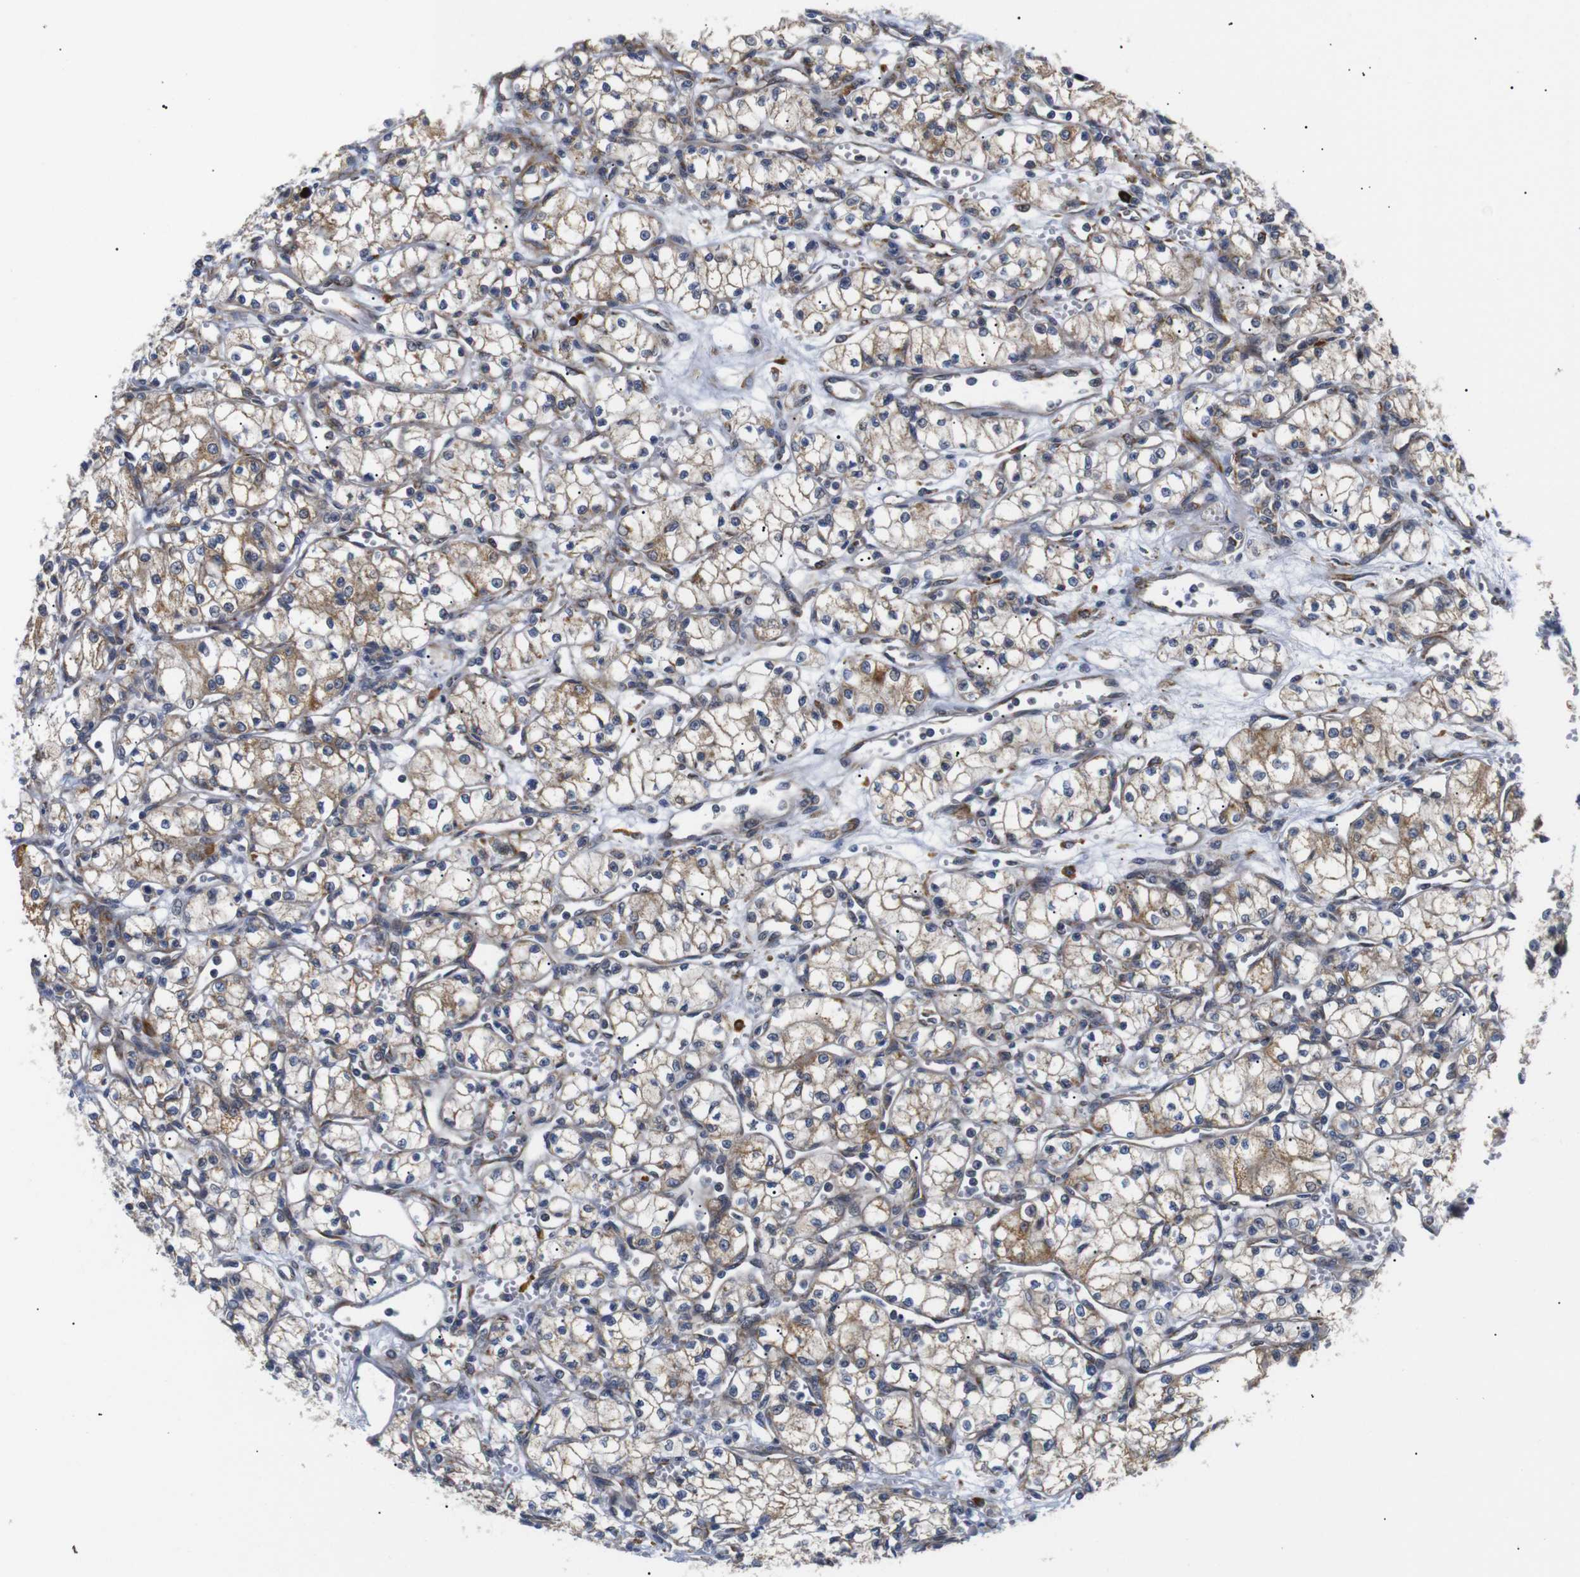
{"staining": {"intensity": "weak", "quantity": "25%-75%", "location": "cytoplasmic/membranous"}, "tissue": "renal cancer", "cell_type": "Tumor cells", "image_type": "cancer", "snomed": [{"axis": "morphology", "description": "Normal tissue, NOS"}, {"axis": "morphology", "description": "Adenocarcinoma, NOS"}, {"axis": "topography", "description": "Kidney"}], "caption": "This is an image of IHC staining of renal cancer, which shows weak positivity in the cytoplasmic/membranous of tumor cells.", "gene": "KANK4", "patient": {"sex": "male", "age": 59}}